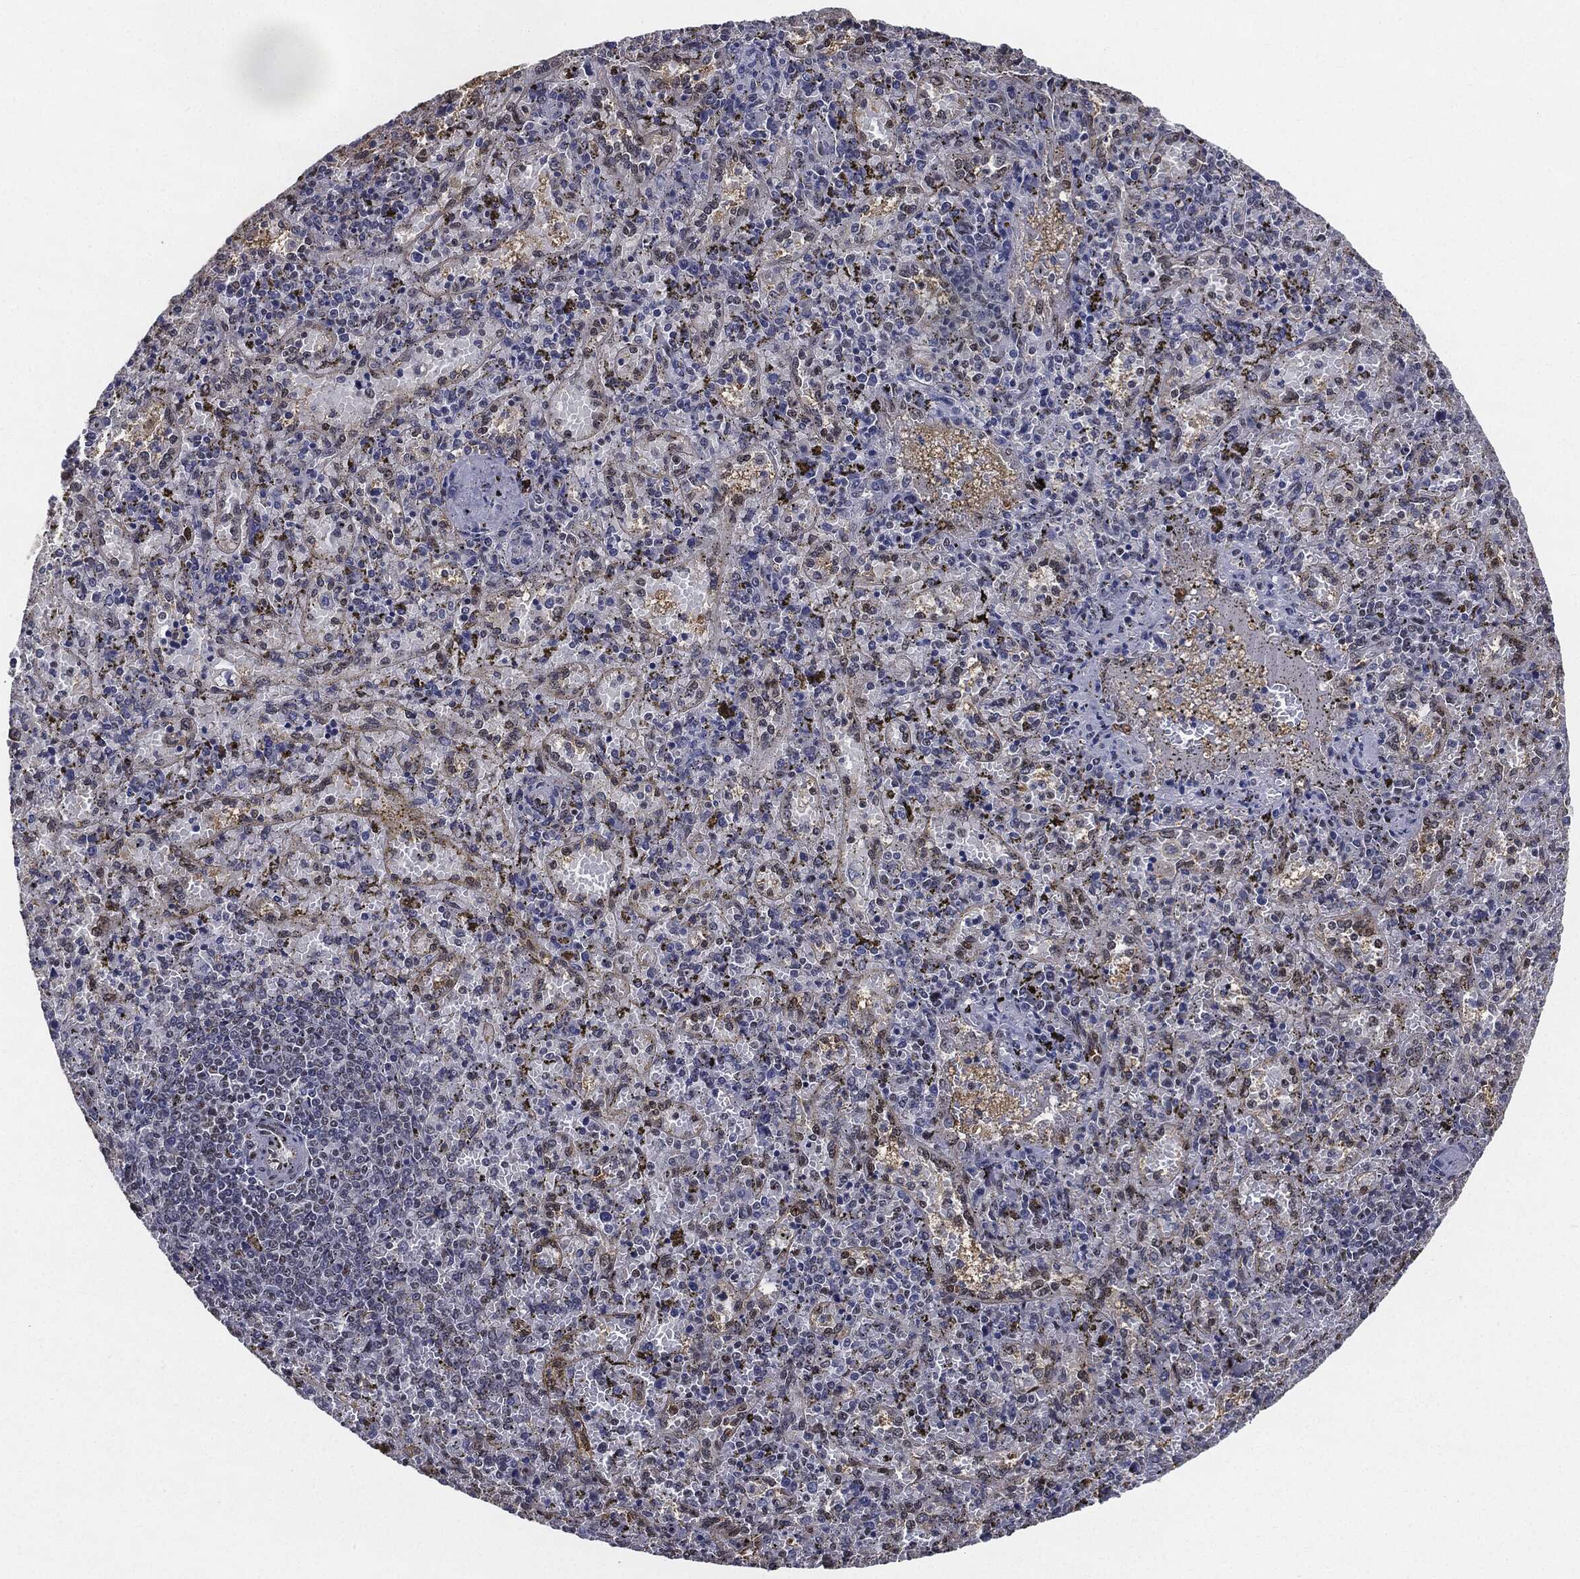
{"staining": {"intensity": "moderate", "quantity": "<25%", "location": "nuclear"}, "tissue": "spleen", "cell_type": "Cells in red pulp", "image_type": "normal", "snomed": [{"axis": "morphology", "description": "Normal tissue, NOS"}, {"axis": "topography", "description": "Spleen"}], "caption": "Immunohistochemistry (IHC) photomicrograph of normal human spleen stained for a protein (brown), which shows low levels of moderate nuclear staining in about <25% of cells in red pulp.", "gene": "JUN", "patient": {"sex": "female", "age": 50}}